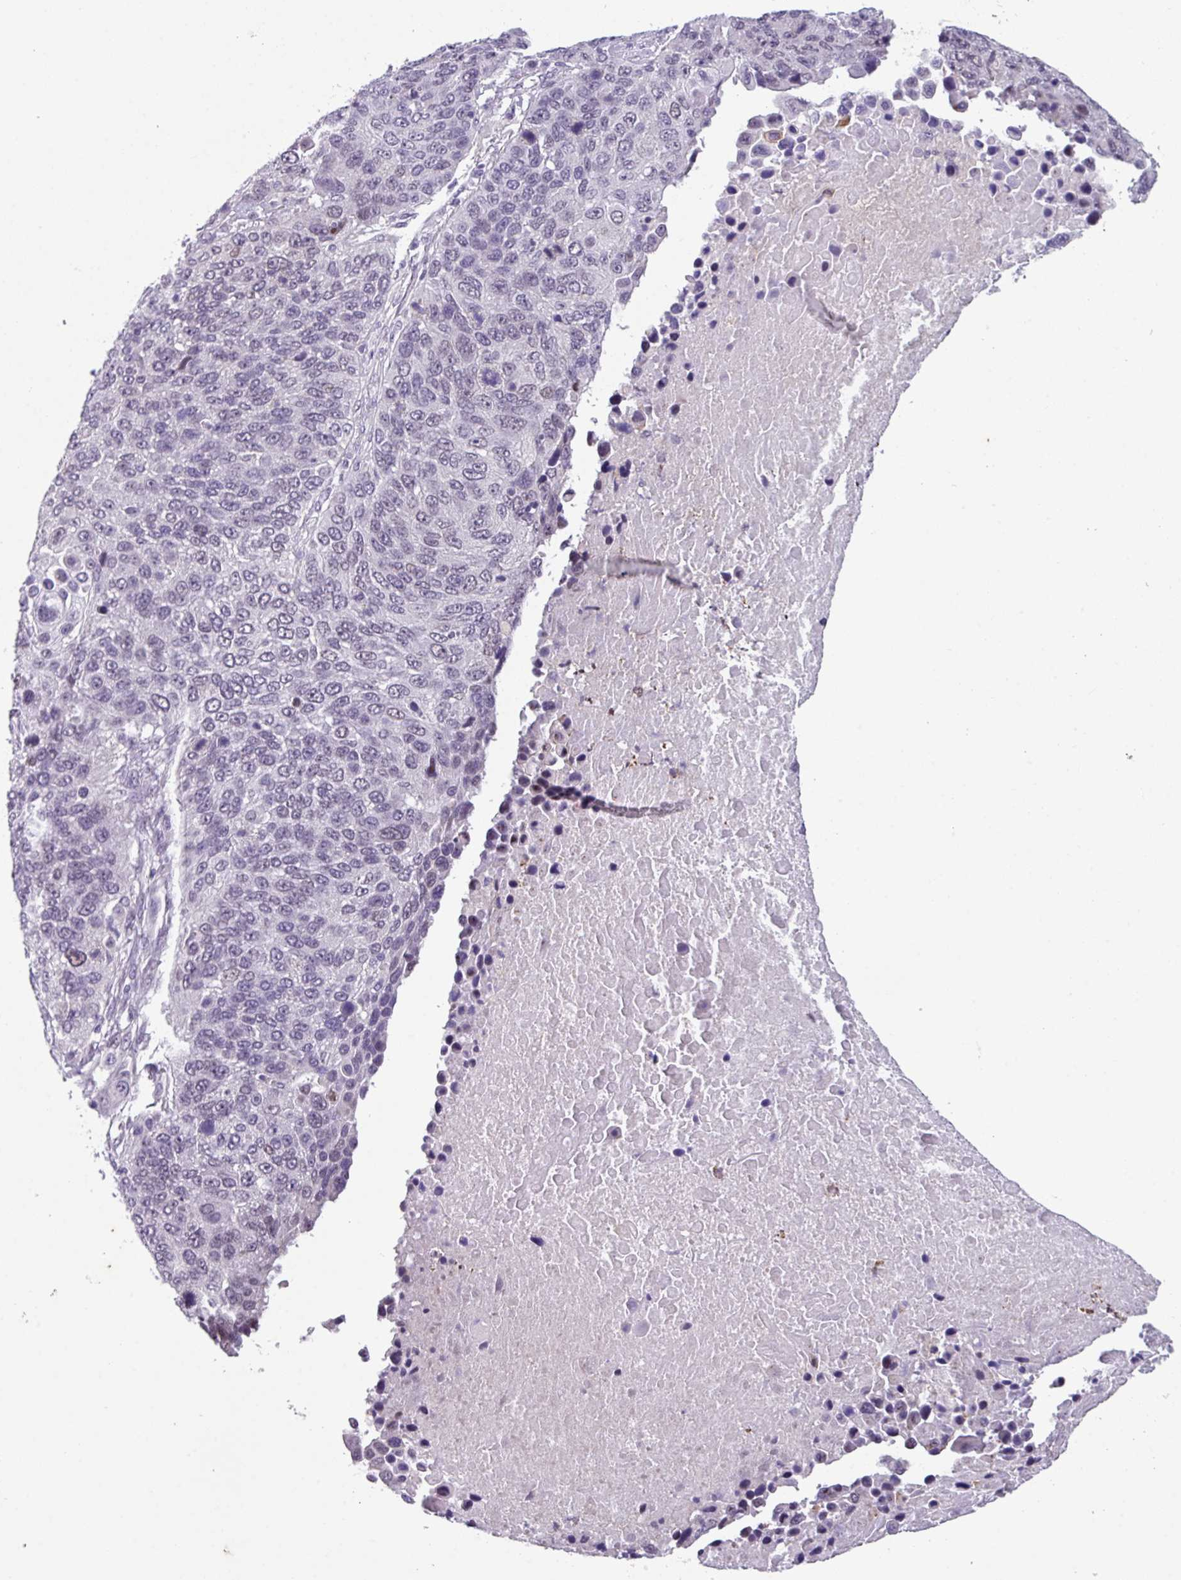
{"staining": {"intensity": "negative", "quantity": "none", "location": "none"}, "tissue": "lung cancer", "cell_type": "Tumor cells", "image_type": "cancer", "snomed": [{"axis": "morphology", "description": "Normal tissue, NOS"}, {"axis": "morphology", "description": "Squamous cell carcinoma, NOS"}, {"axis": "topography", "description": "Lymph node"}, {"axis": "topography", "description": "Lung"}], "caption": "Image shows no significant protein expression in tumor cells of lung cancer.", "gene": "ZFP3", "patient": {"sex": "male", "age": 66}}